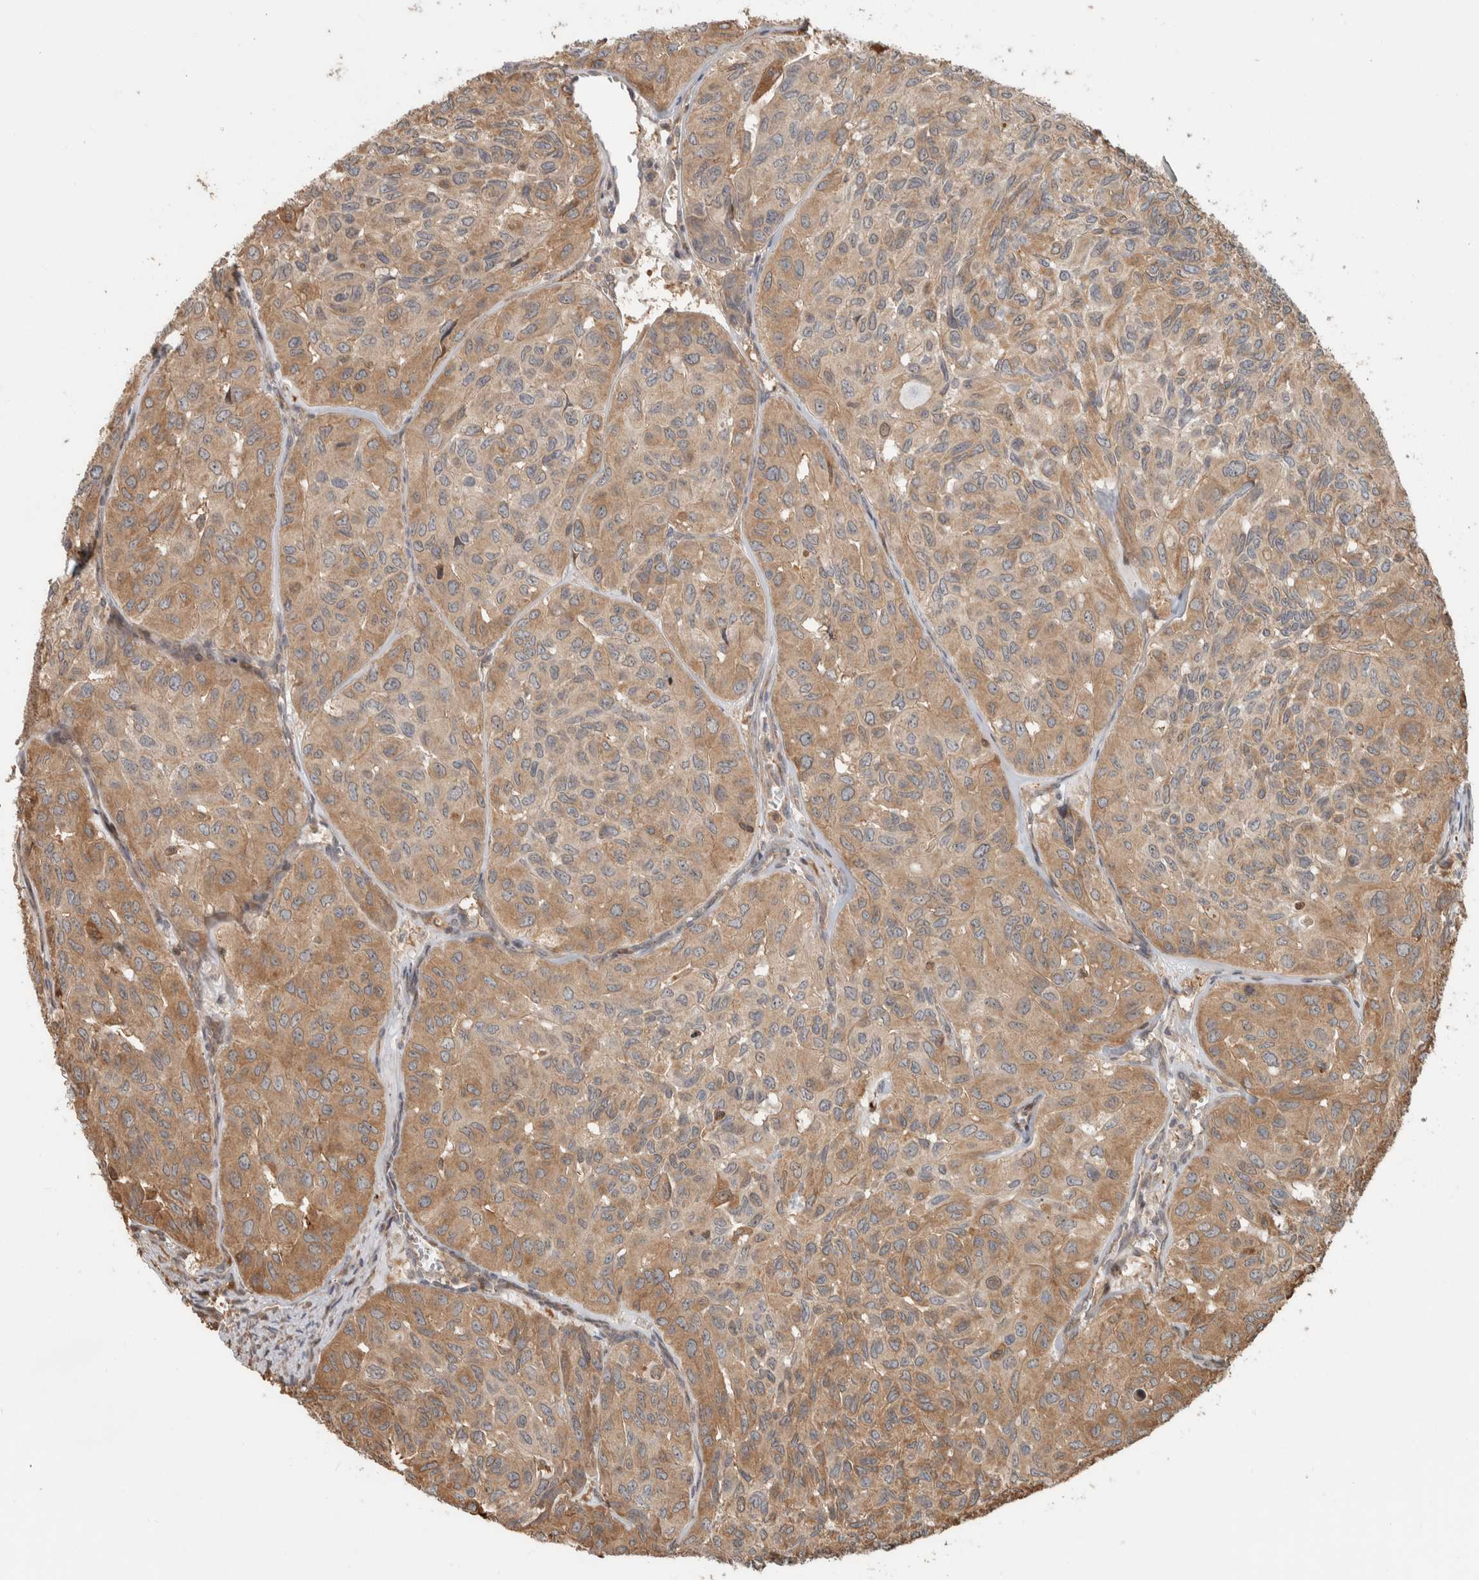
{"staining": {"intensity": "moderate", "quantity": ">75%", "location": "cytoplasmic/membranous"}, "tissue": "head and neck cancer", "cell_type": "Tumor cells", "image_type": "cancer", "snomed": [{"axis": "morphology", "description": "Adenocarcinoma, NOS"}, {"axis": "topography", "description": "Salivary gland, NOS"}, {"axis": "topography", "description": "Head-Neck"}], "caption": "The histopathology image demonstrates staining of head and neck adenocarcinoma, revealing moderate cytoplasmic/membranous protein staining (brown color) within tumor cells.", "gene": "CNTROB", "patient": {"sex": "female", "age": 76}}